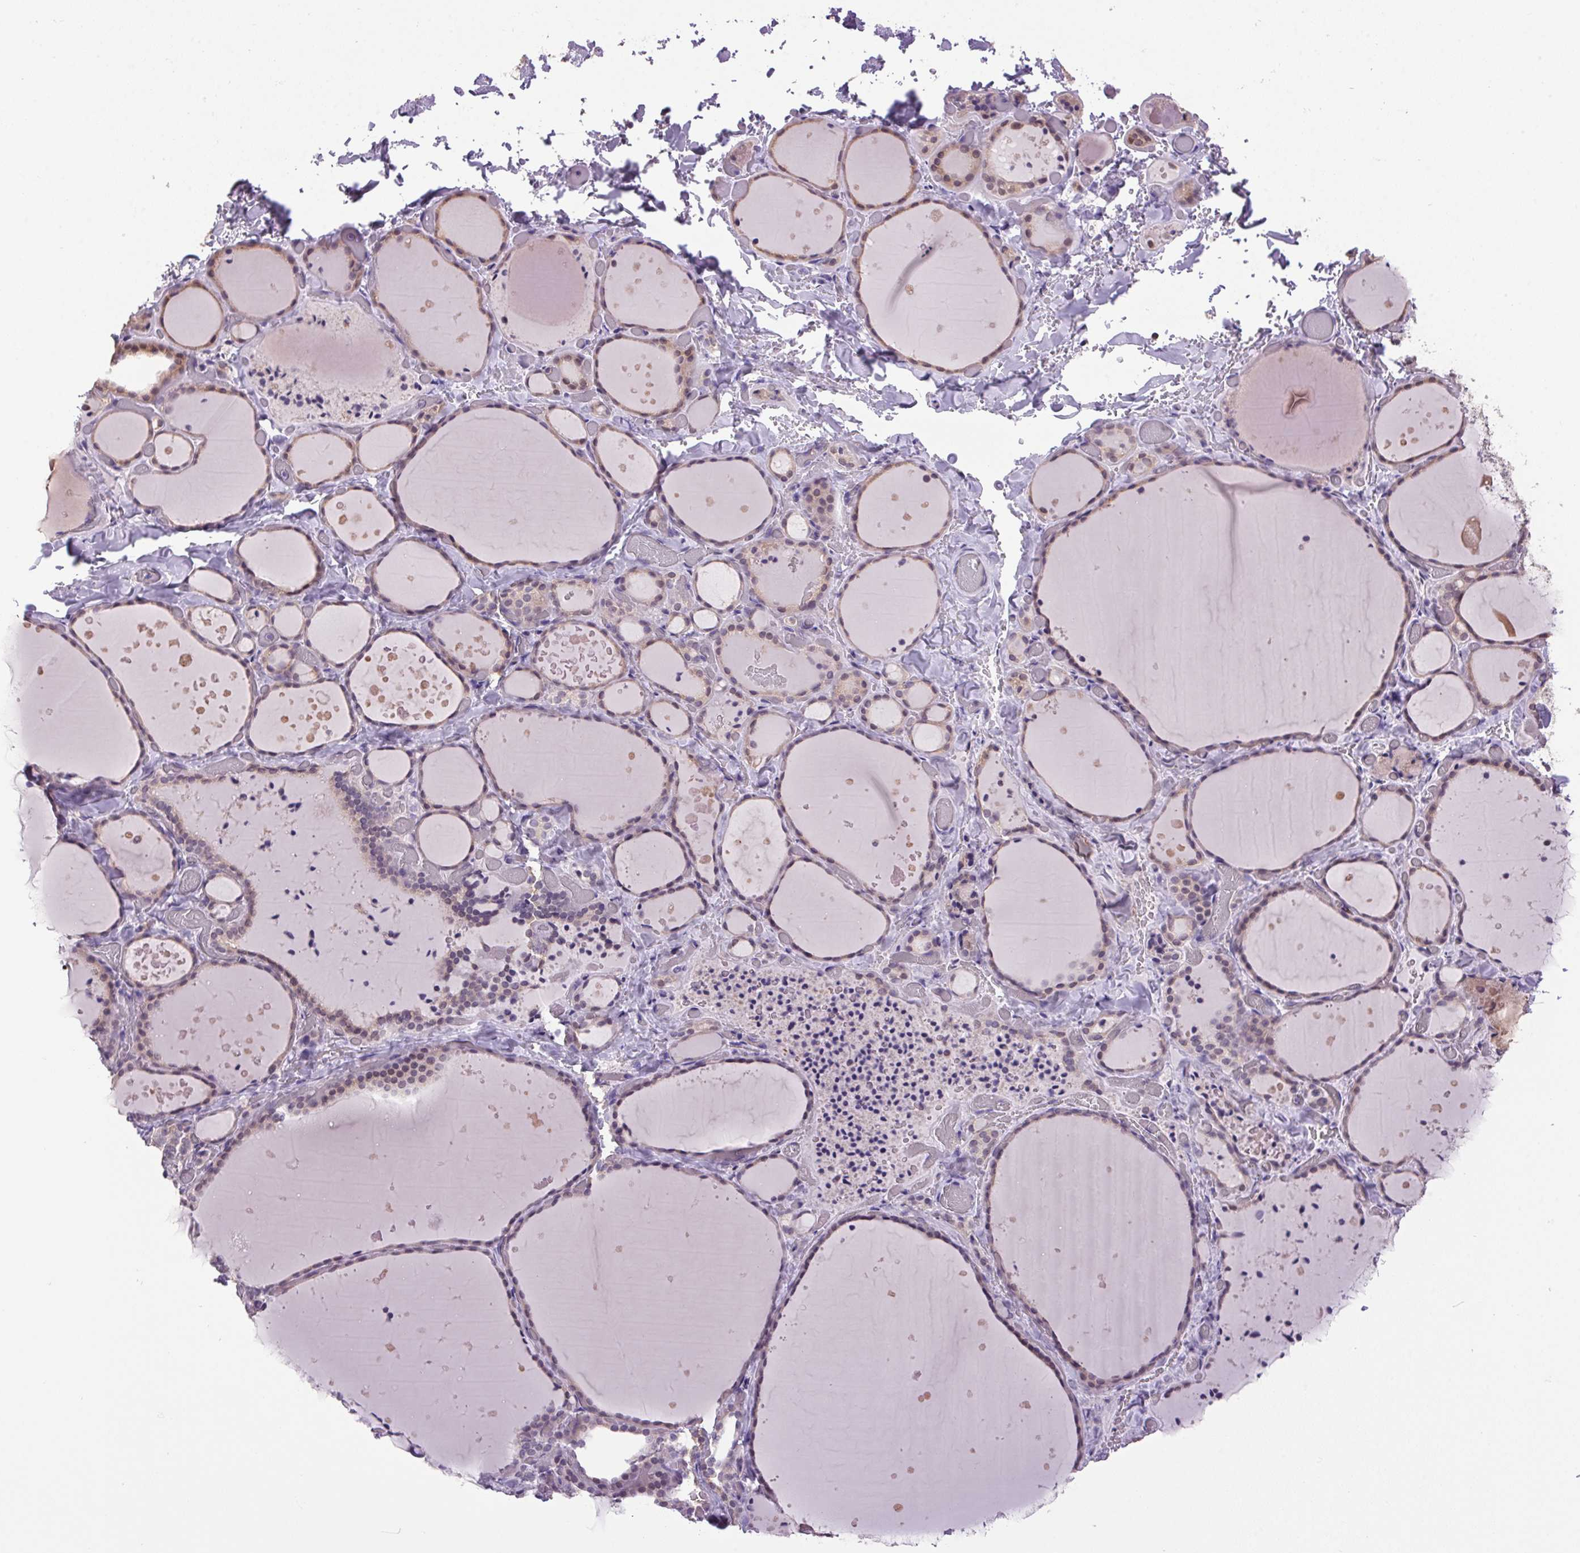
{"staining": {"intensity": "weak", "quantity": "25%-75%", "location": "cytoplasmic/membranous,nuclear"}, "tissue": "thyroid gland", "cell_type": "Glandular cells", "image_type": "normal", "snomed": [{"axis": "morphology", "description": "Normal tissue, NOS"}, {"axis": "topography", "description": "Thyroid gland"}], "caption": "Thyroid gland stained with DAB (3,3'-diaminobenzidine) IHC reveals low levels of weak cytoplasmic/membranous,nuclear positivity in about 25%-75% of glandular cells. (Brightfield microscopy of DAB IHC at high magnification).", "gene": "VWA3B", "patient": {"sex": "female", "age": 36}}